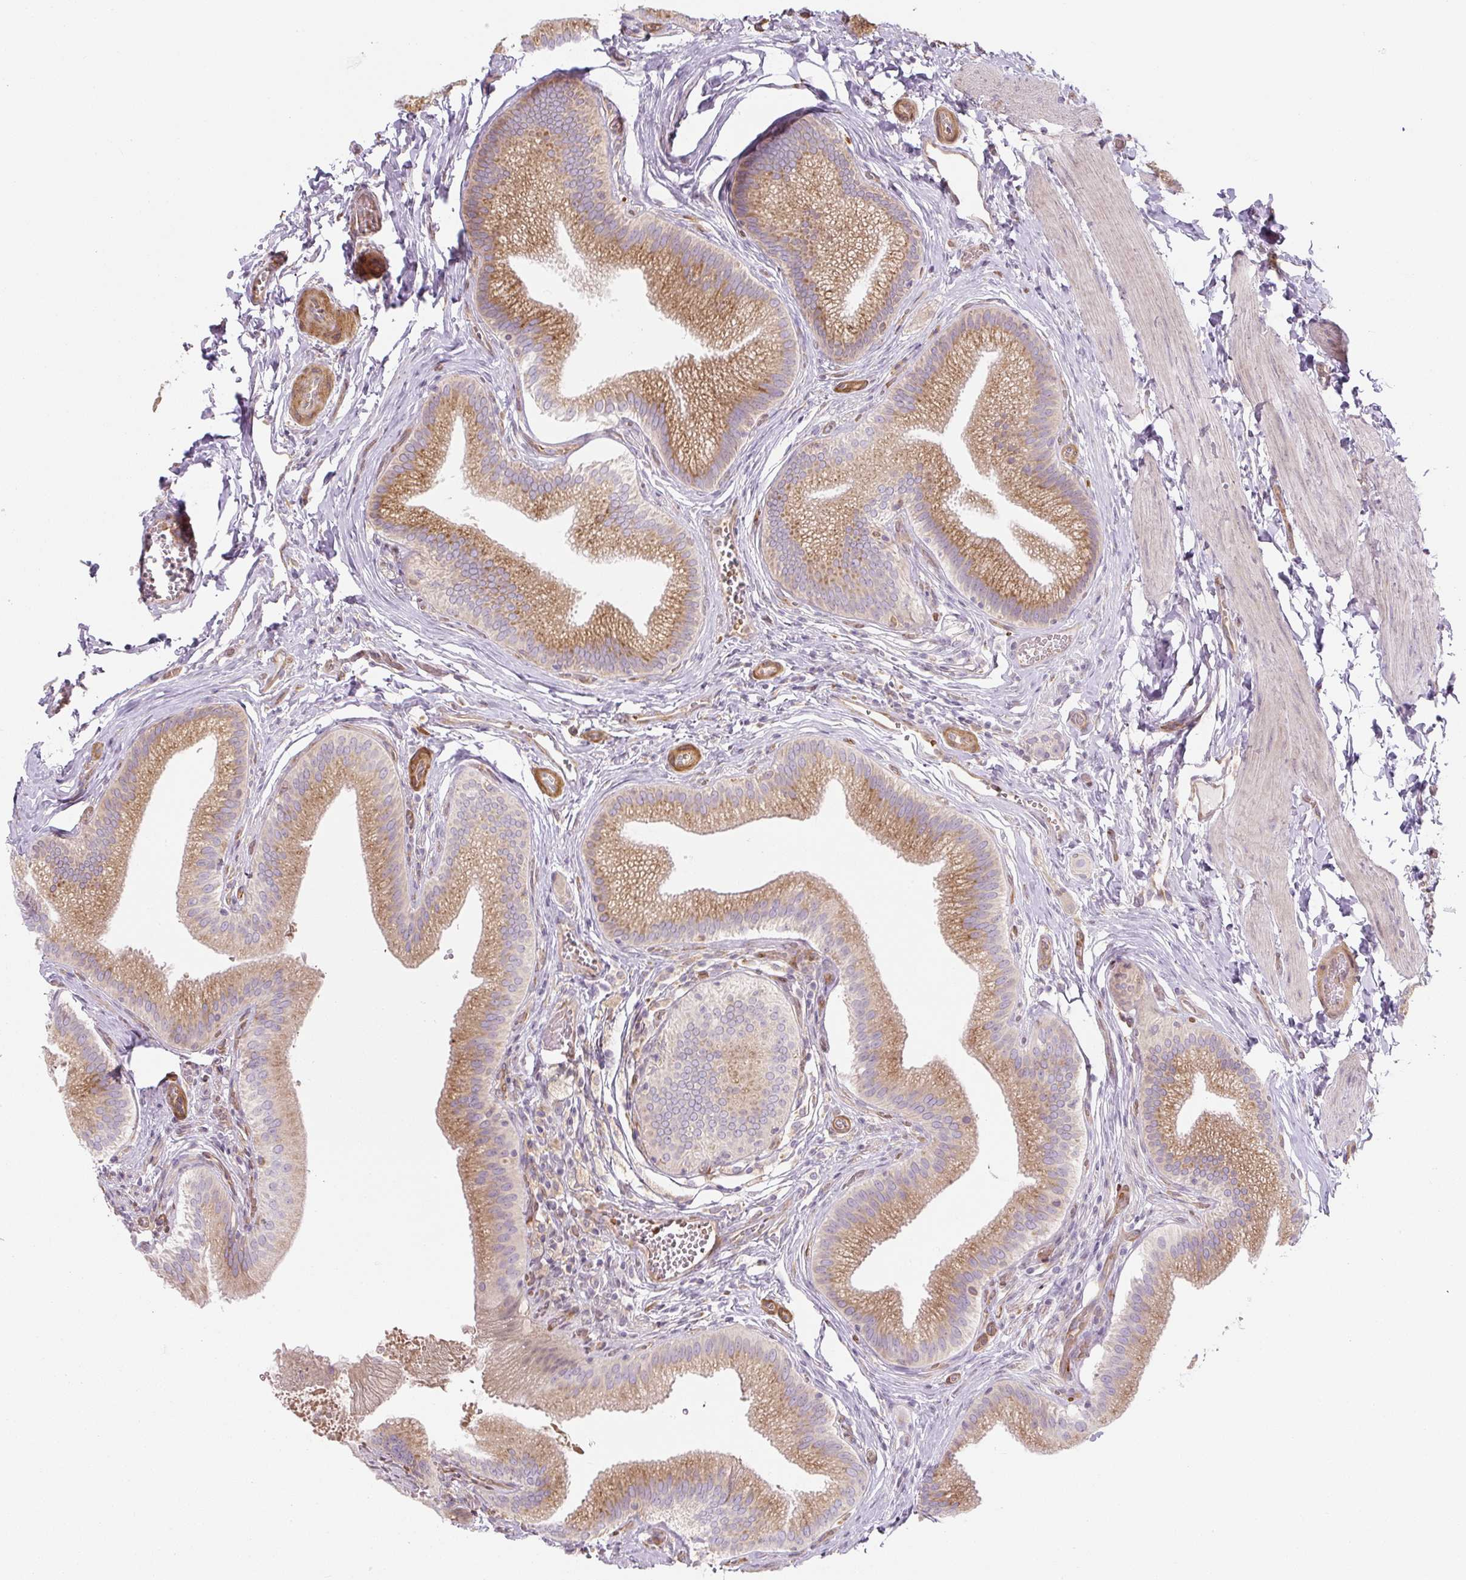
{"staining": {"intensity": "moderate", "quantity": ">75%", "location": "cytoplasmic/membranous"}, "tissue": "gallbladder", "cell_type": "Glandular cells", "image_type": "normal", "snomed": [{"axis": "morphology", "description": "Normal tissue, NOS"}, {"axis": "topography", "description": "Gallbladder"}], "caption": "Benign gallbladder demonstrates moderate cytoplasmic/membranous staining in approximately >75% of glandular cells.", "gene": "RASA1", "patient": {"sex": "male", "age": 17}}